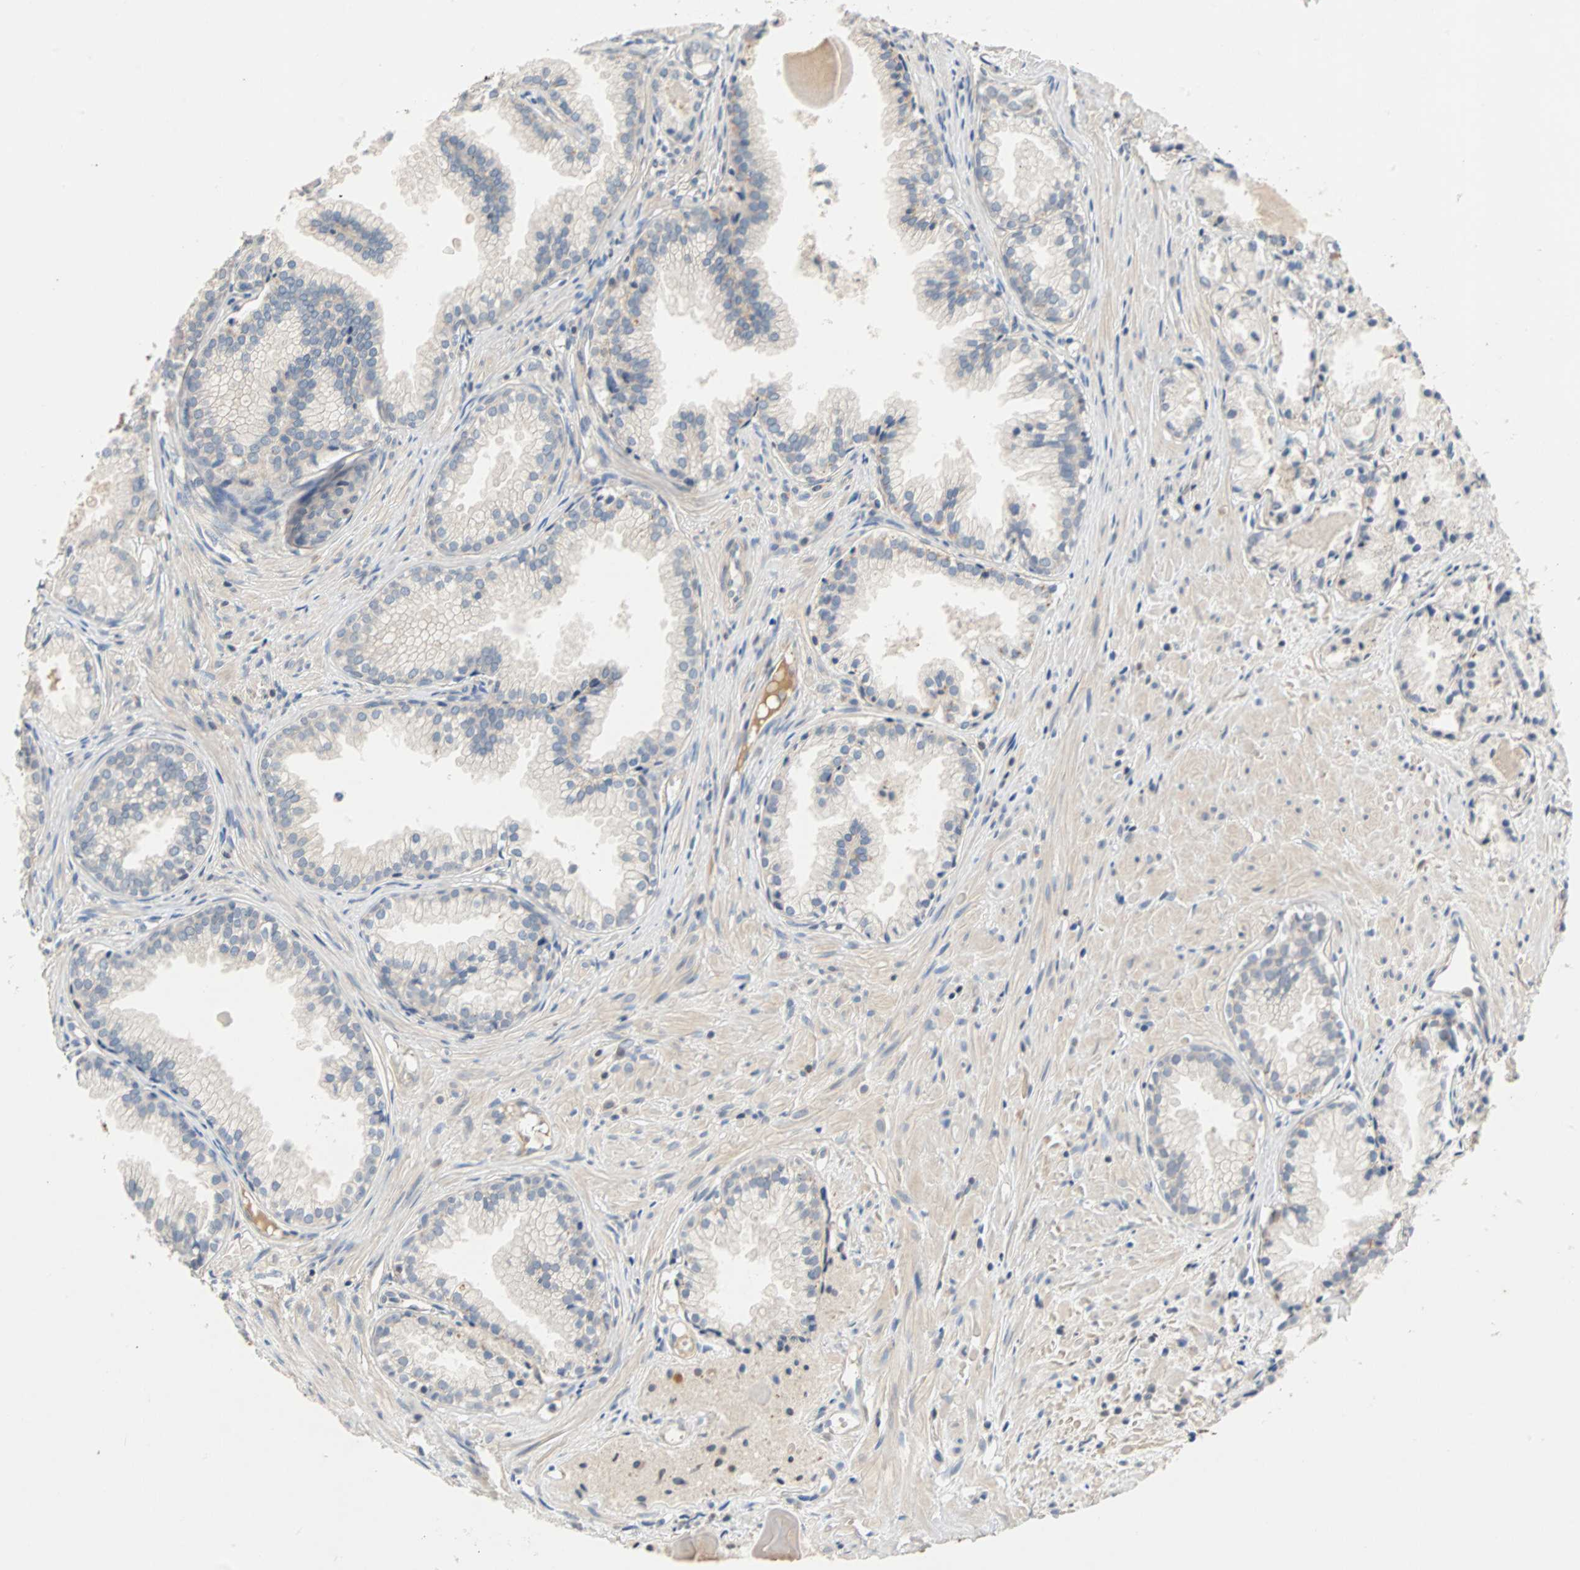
{"staining": {"intensity": "negative", "quantity": "none", "location": "none"}, "tissue": "prostate cancer", "cell_type": "Tumor cells", "image_type": "cancer", "snomed": [{"axis": "morphology", "description": "Adenocarcinoma, Low grade"}, {"axis": "topography", "description": "Prostate"}], "caption": "A photomicrograph of low-grade adenocarcinoma (prostate) stained for a protein displays no brown staining in tumor cells.", "gene": "MAP4K1", "patient": {"sex": "male", "age": 72}}